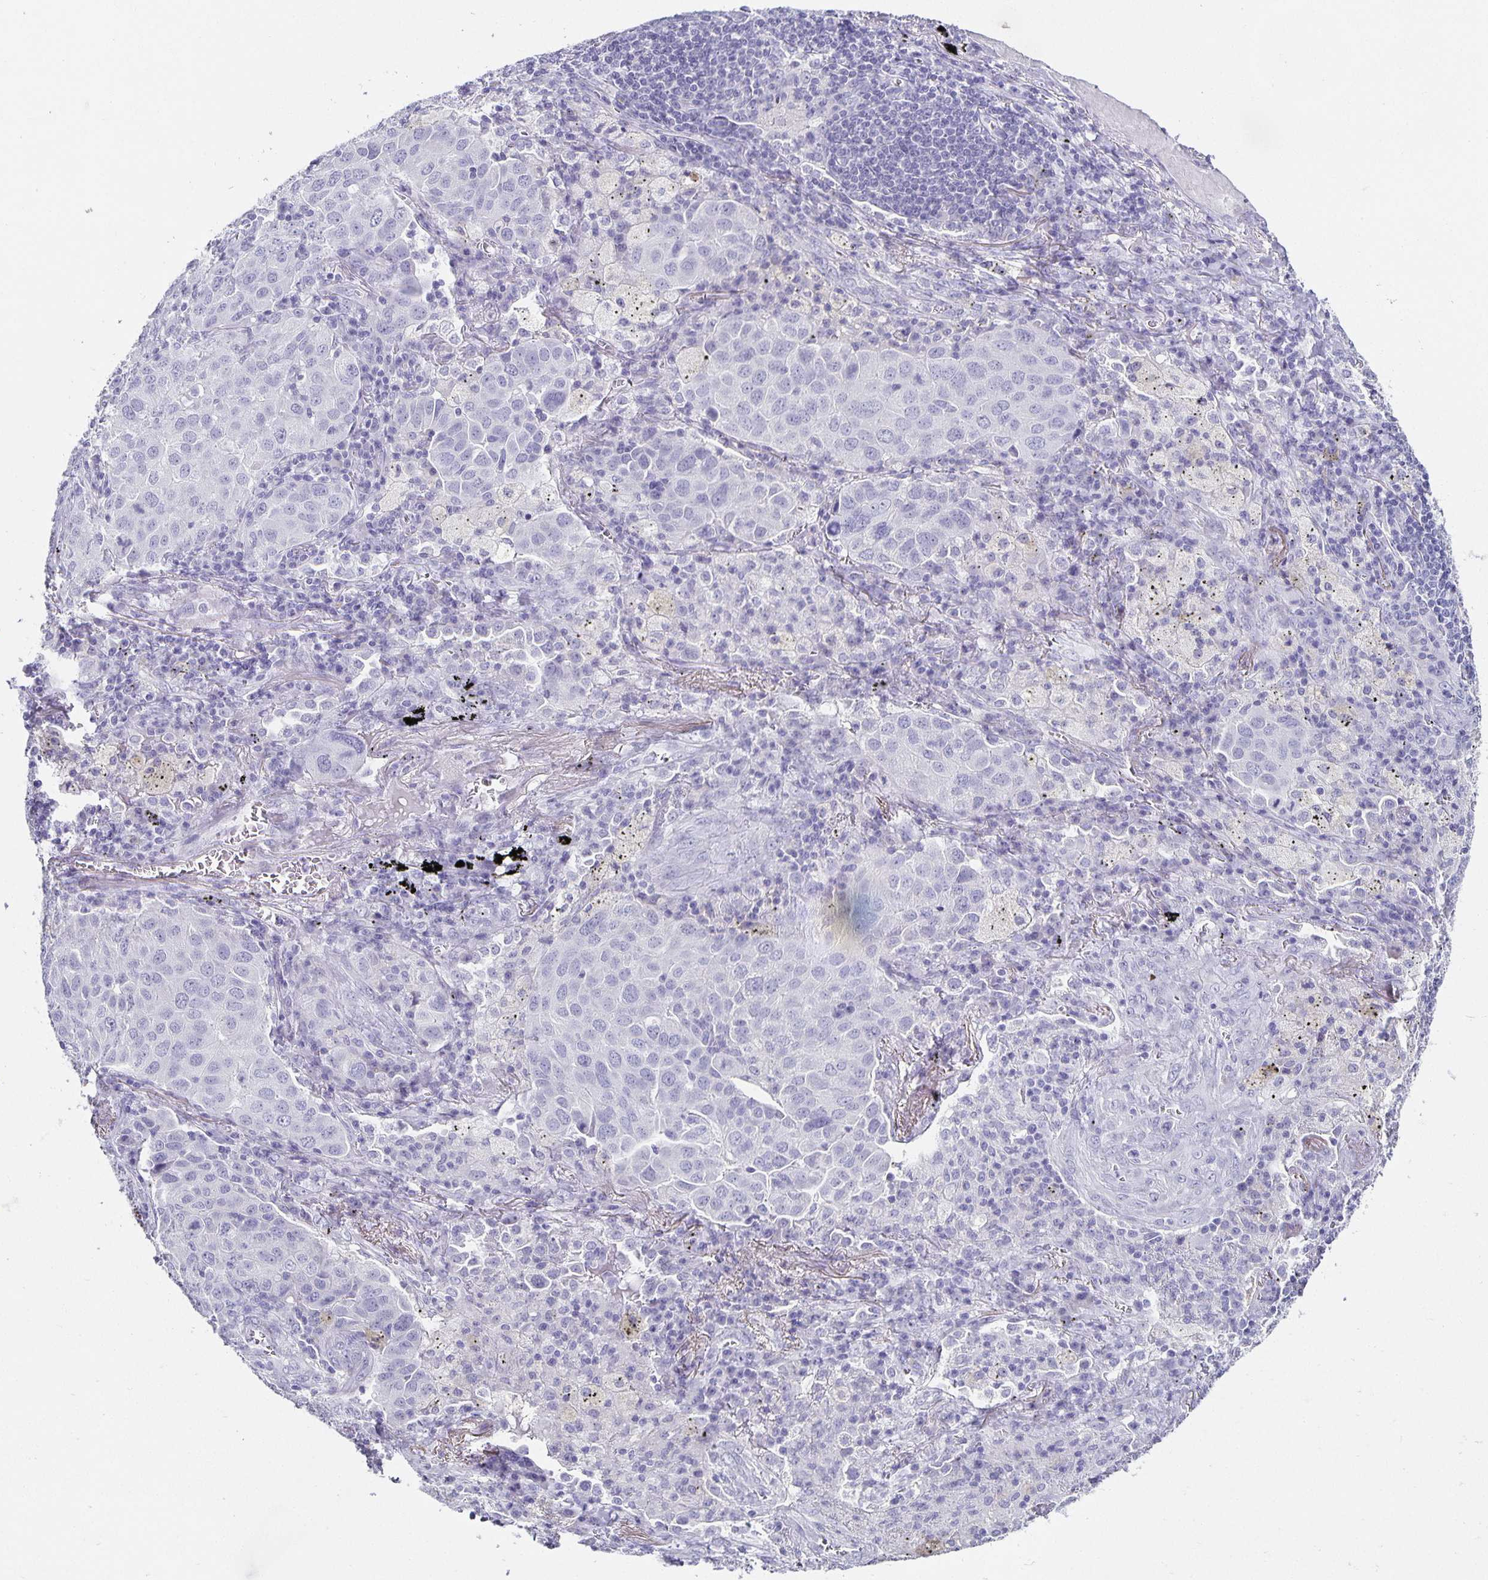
{"staining": {"intensity": "negative", "quantity": "none", "location": "none"}, "tissue": "lung cancer", "cell_type": "Tumor cells", "image_type": "cancer", "snomed": [{"axis": "morphology", "description": "Adenocarcinoma, NOS"}, {"axis": "morphology", "description": "Adenocarcinoma, metastatic, NOS"}, {"axis": "topography", "description": "Lymph node"}, {"axis": "topography", "description": "Lung"}], "caption": "DAB (3,3'-diaminobenzidine) immunohistochemical staining of lung adenocarcinoma shows no significant staining in tumor cells.", "gene": "CHGA", "patient": {"sex": "female", "age": 65}}